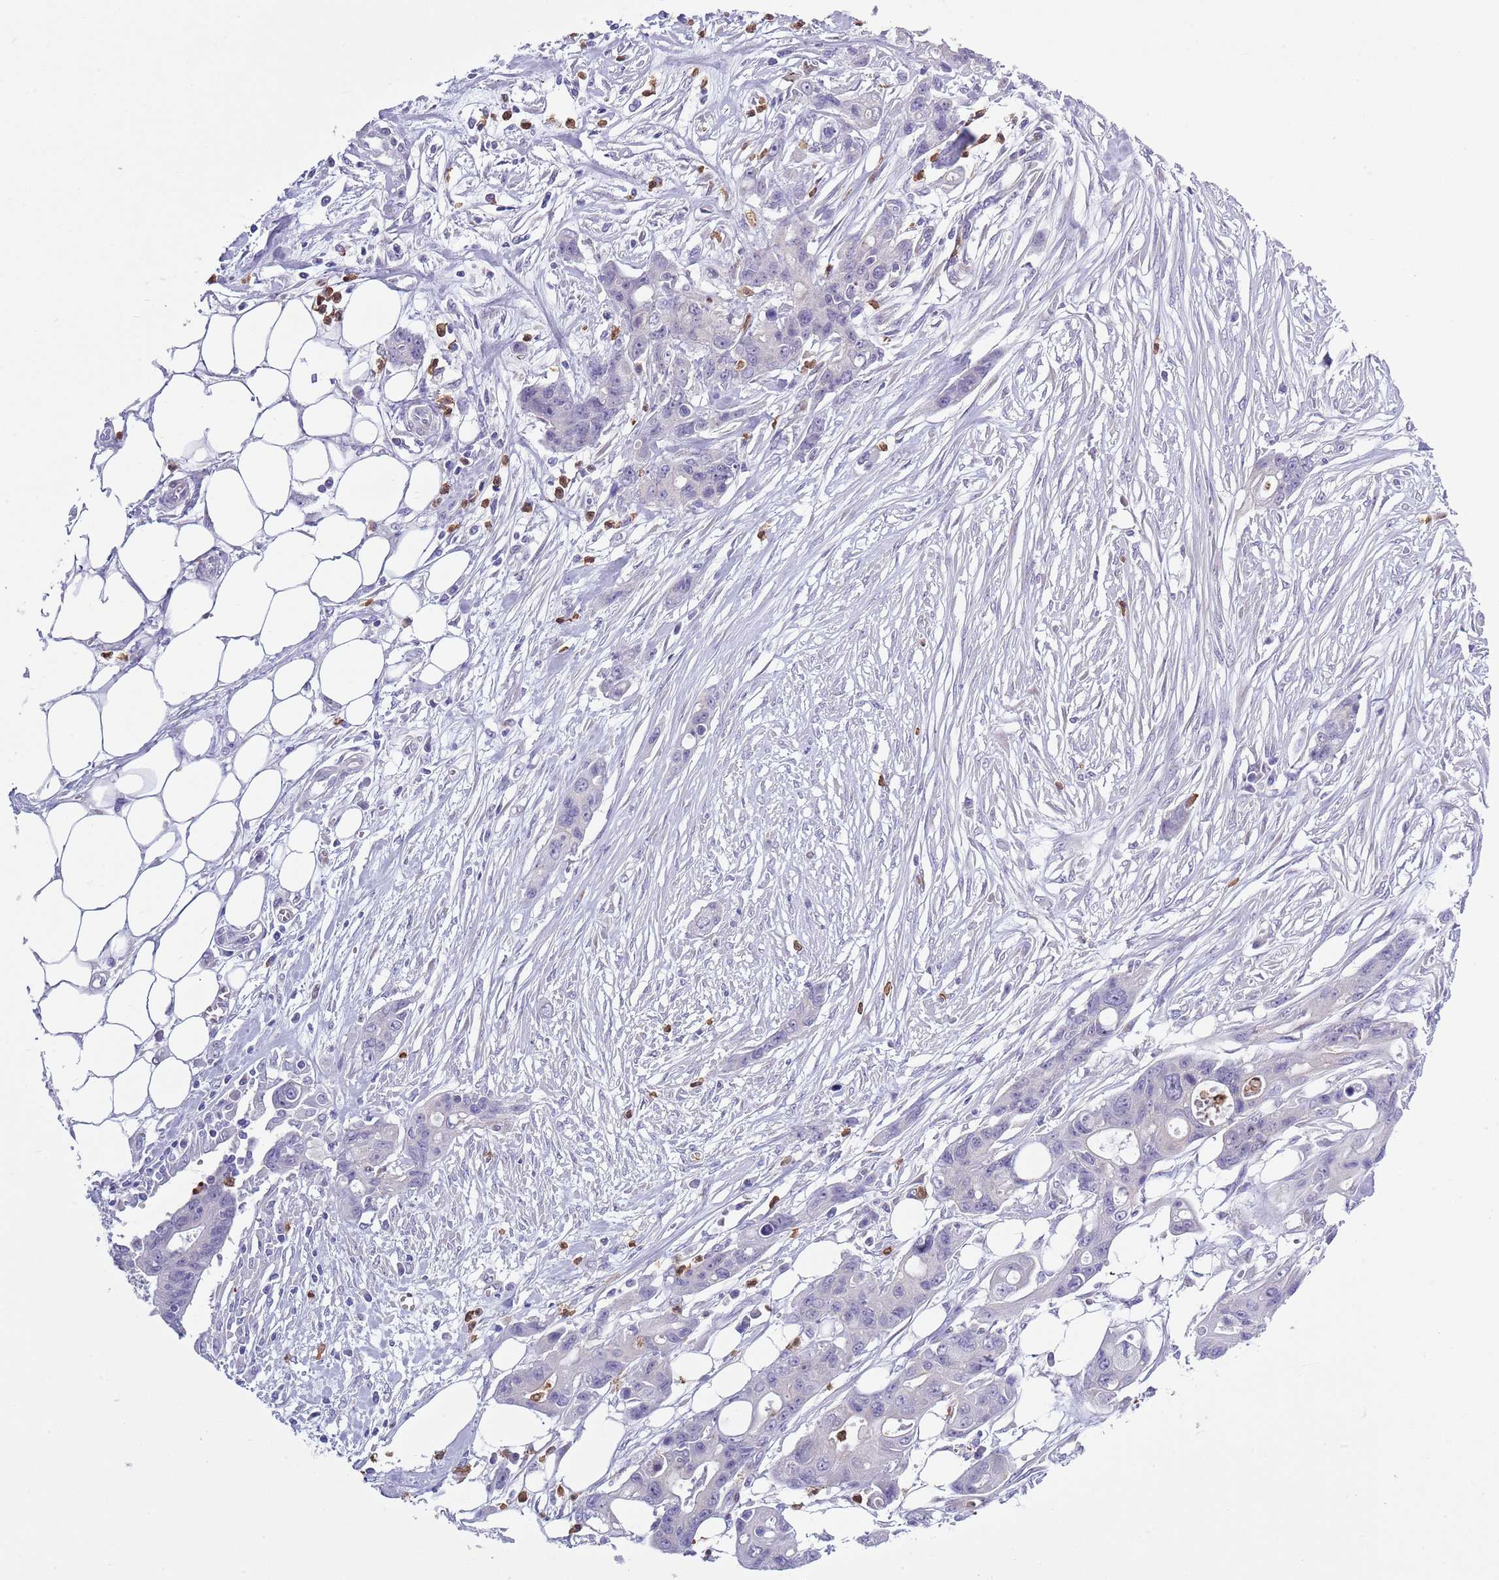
{"staining": {"intensity": "negative", "quantity": "none", "location": "none"}, "tissue": "ovarian cancer", "cell_type": "Tumor cells", "image_type": "cancer", "snomed": [{"axis": "morphology", "description": "Cystadenocarcinoma, mucinous, NOS"}, {"axis": "topography", "description": "Ovary"}], "caption": "This photomicrograph is of ovarian cancer (mucinous cystadenocarcinoma) stained with immunohistochemistry (IHC) to label a protein in brown with the nuclei are counter-stained blue. There is no staining in tumor cells.", "gene": "ZFP2", "patient": {"sex": "female", "age": 70}}